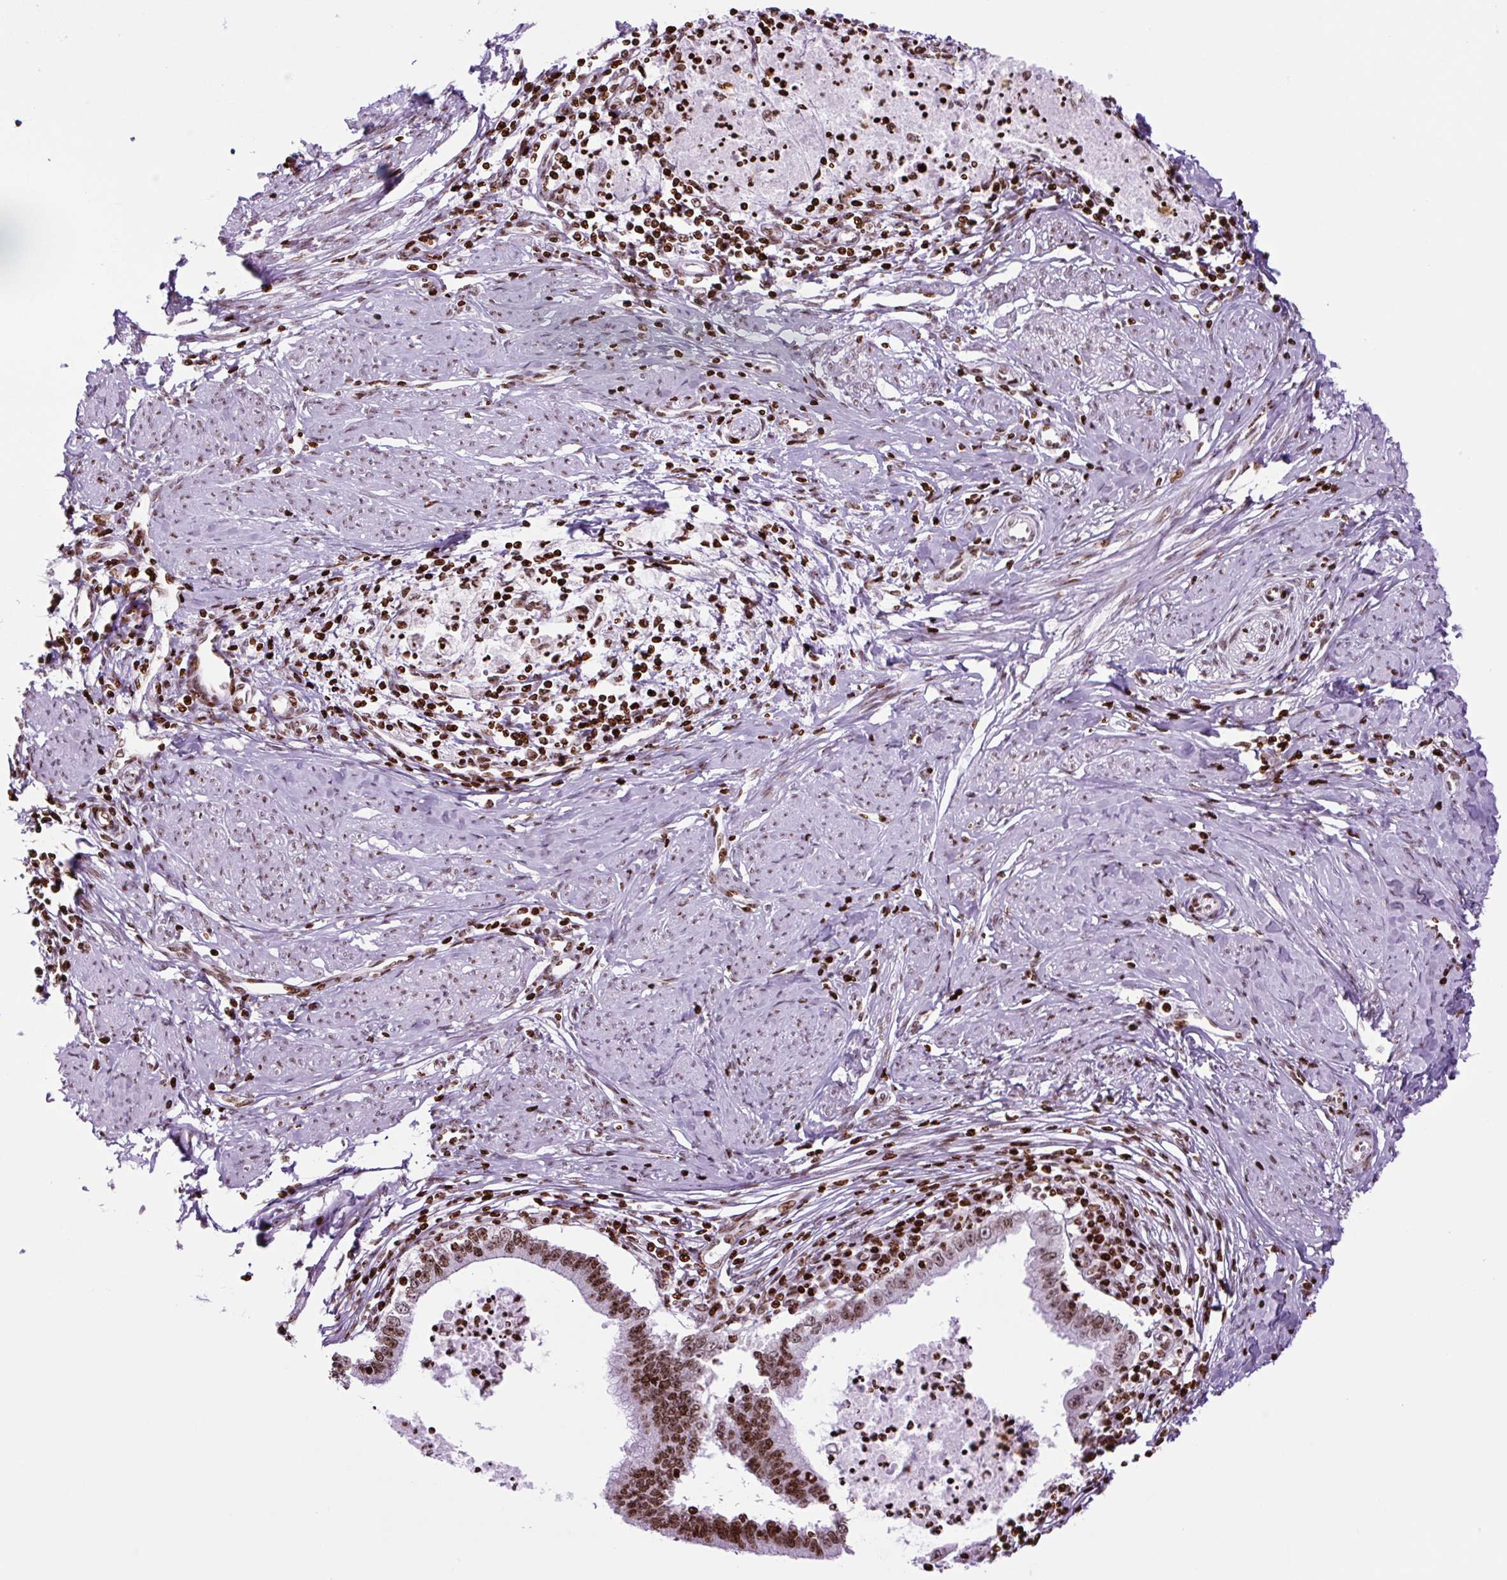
{"staining": {"intensity": "strong", "quantity": ">75%", "location": "nuclear"}, "tissue": "cervical cancer", "cell_type": "Tumor cells", "image_type": "cancer", "snomed": [{"axis": "morphology", "description": "Adenocarcinoma, NOS"}, {"axis": "topography", "description": "Cervix"}], "caption": "Immunohistochemistry image of neoplastic tissue: cervical cancer stained using IHC exhibits high levels of strong protein expression localized specifically in the nuclear of tumor cells, appearing as a nuclear brown color.", "gene": "H1-3", "patient": {"sex": "female", "age": 36}}